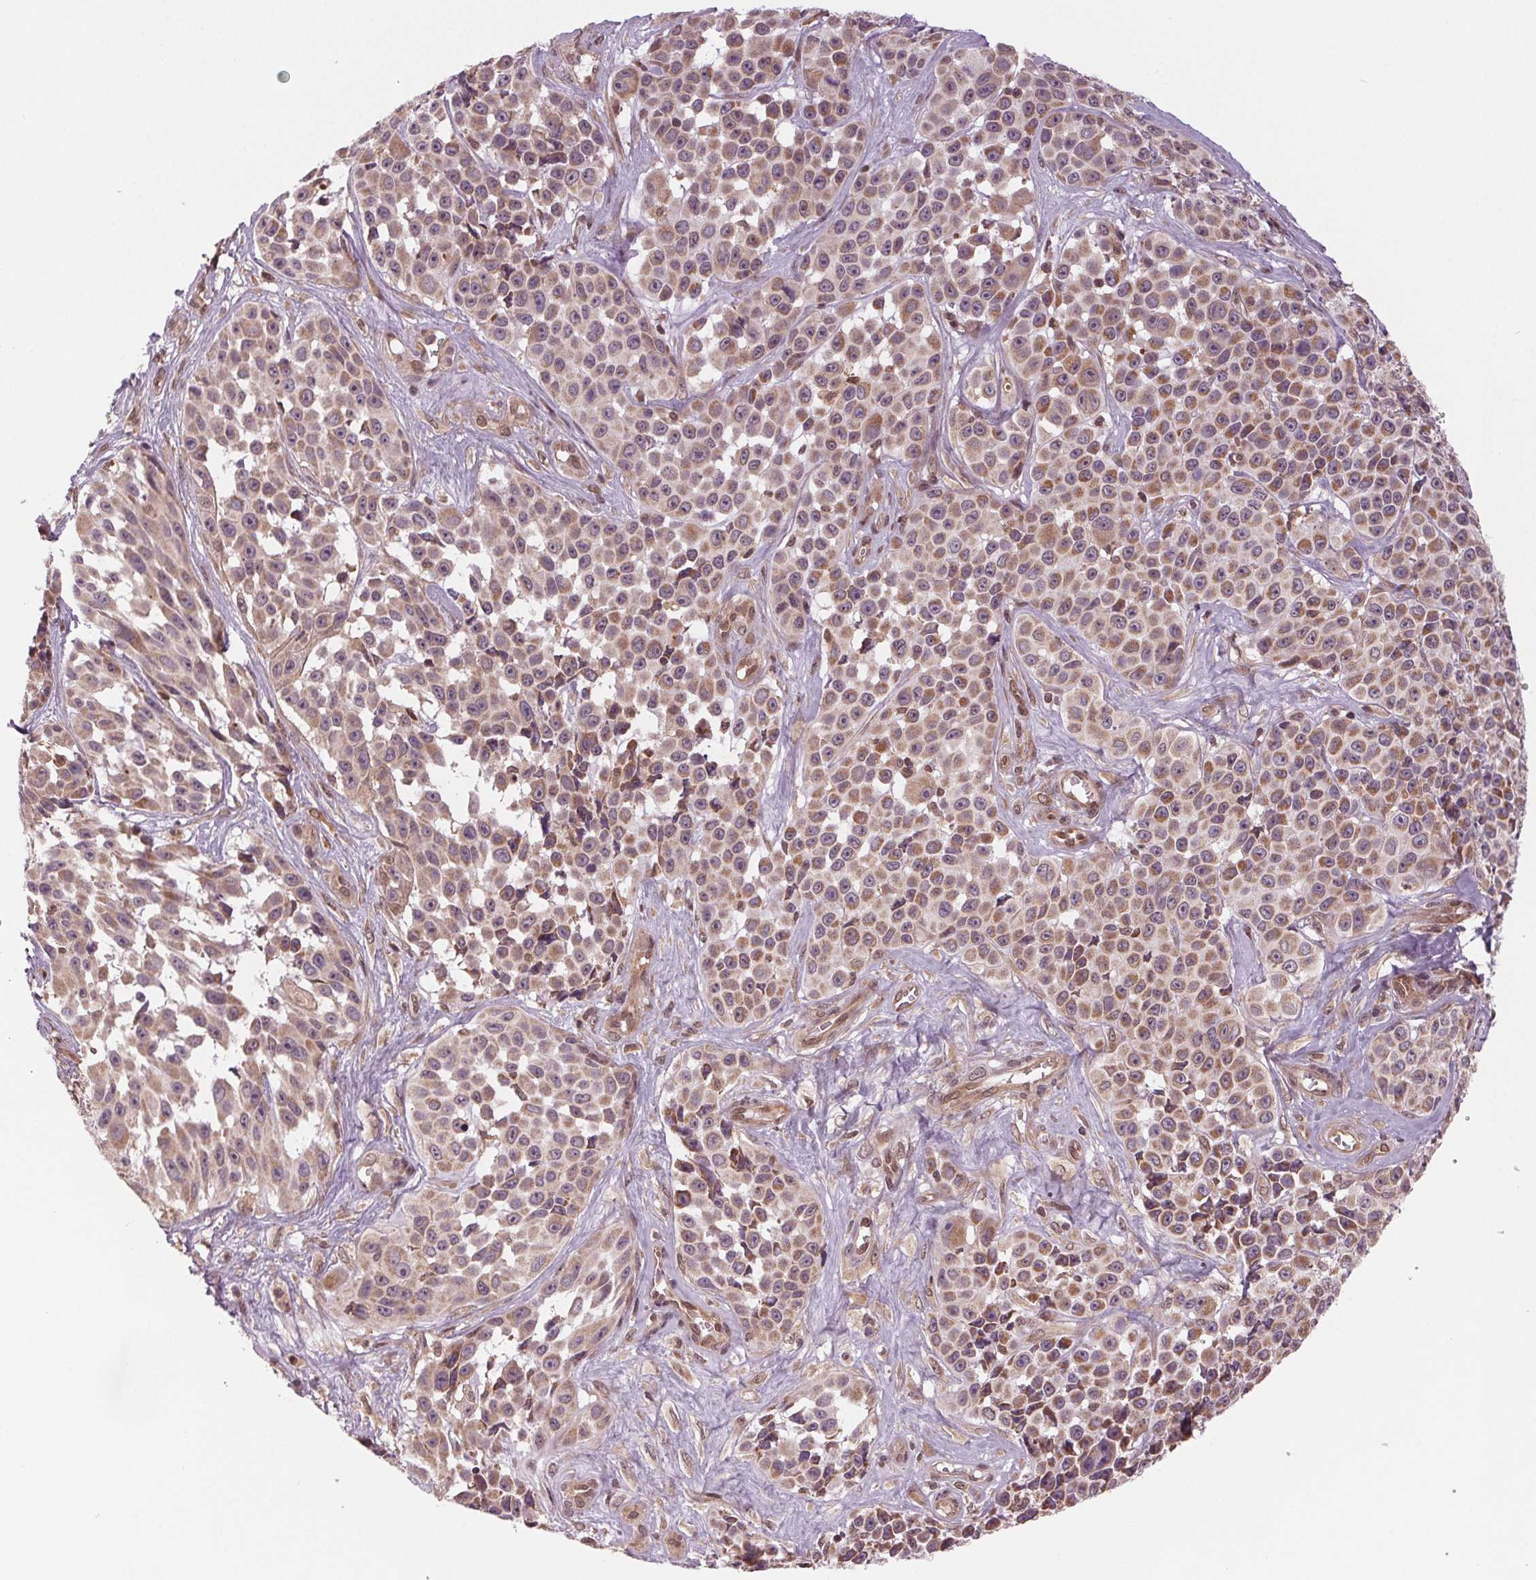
{"staining": {"intensity": "weak", "quantity": "25%-75%", "location": "cytoplasmic/membranous"}, "tissue": "melanoma", "cell_type": "Tumor cells", "image_type": "cancer", "snomed": [{"axis": "morphology", "description": "Malignant melanoma, NOS"}, {"axis": "topography", "description": "Skin"}], "caption": "Immunohistochemical staining of melanoma exhibits low levels of weak cytoplasmic/membranous protein positivity in approximately 25%-75% of tumor cells.", "gene": "STAT3", "patient": {"sex": "female", "age": 88}}